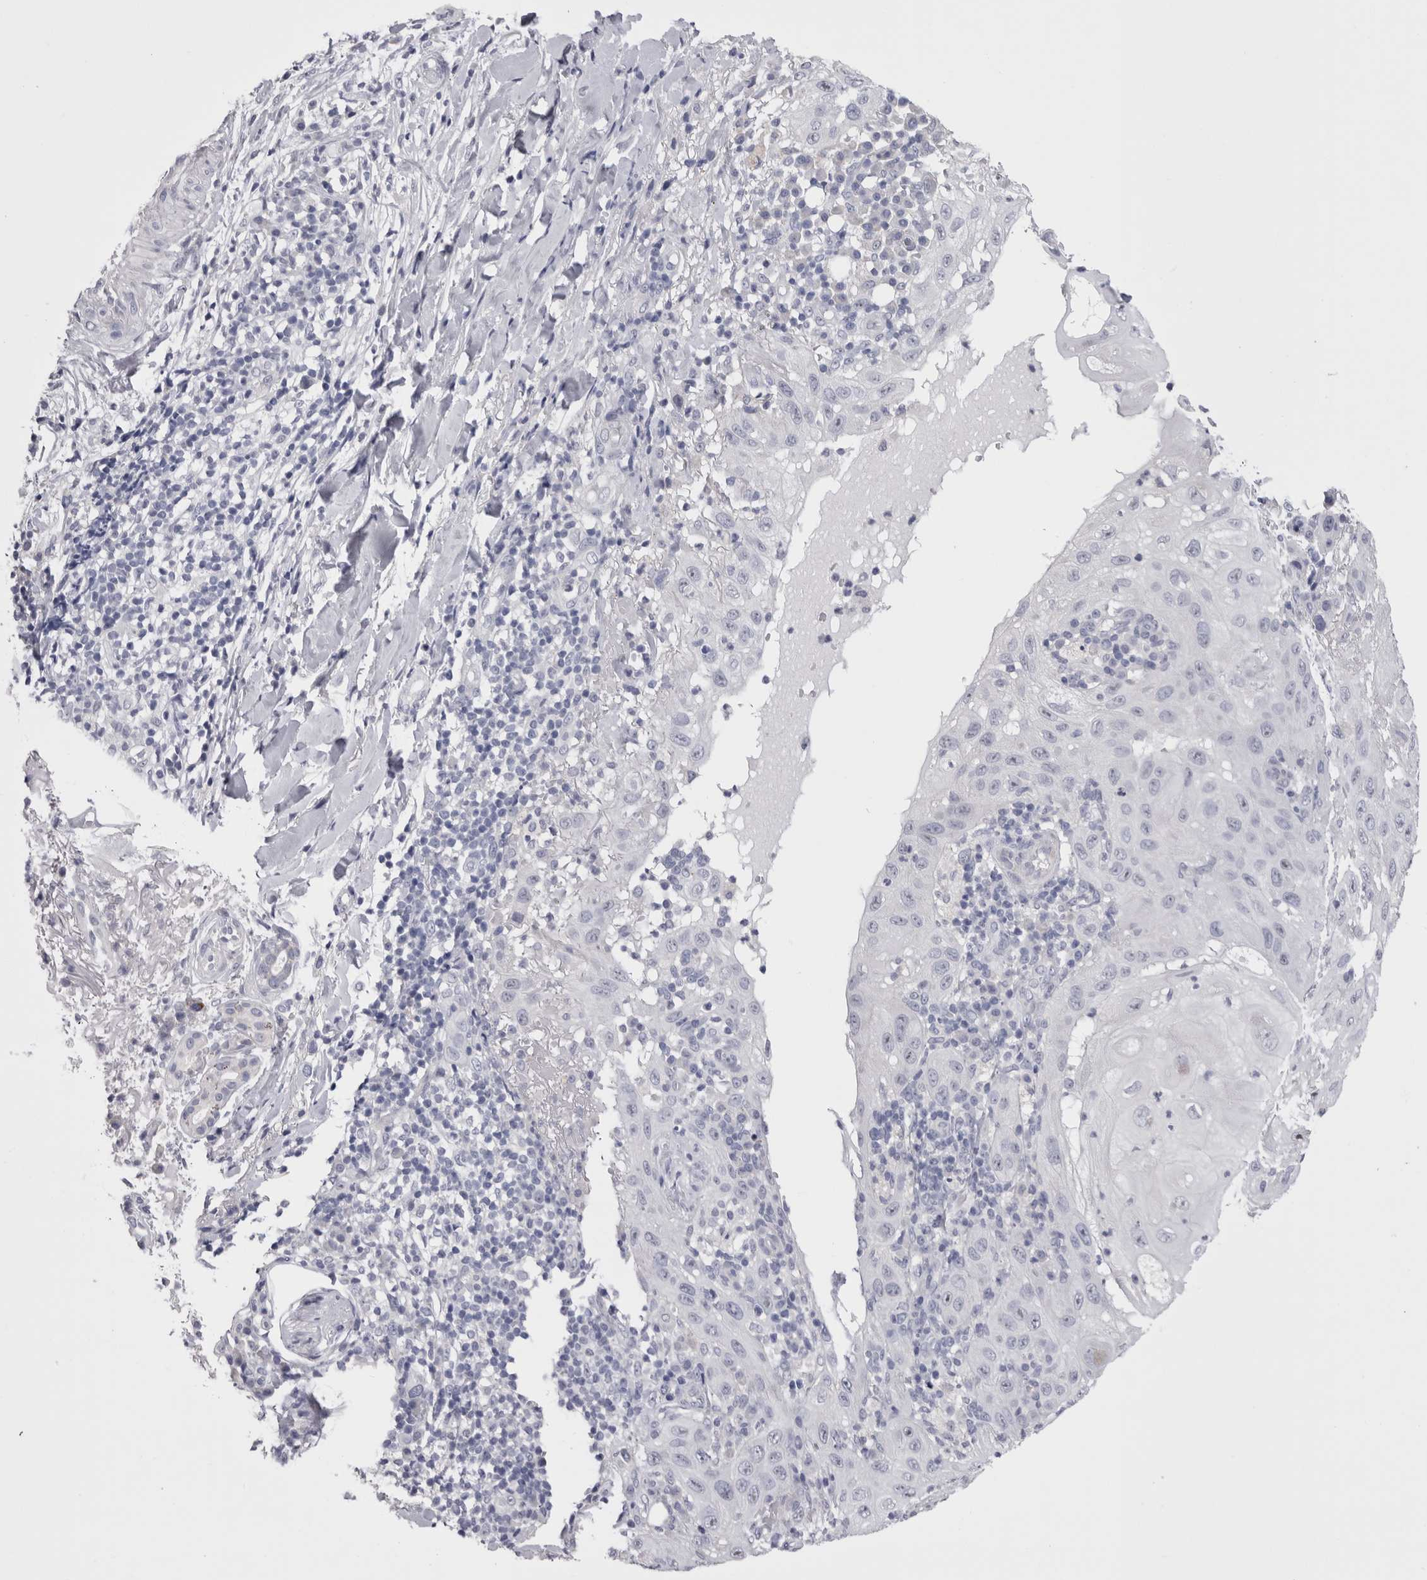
{"staining": {"intensity": "negative", "quantity": "none", "location": "none"}, "tissue": "skin cancer", "cell_type": "Tumor cells", "image_type": "cancer", "snomed": [{"axis": "morphology", "description": "Normal tissue, NOS"}, {"axis": "morphology", "description": "Squamous cell carcinoma, NOS"}, {"axis": "topography", "description": "Skin"}], "caption": "Skin cancer (squamous cell carcinoma) stained for a protein using immunohistochemistry (IHC) displays no staining tumor cells.", "gene": "PWP2", "patient": {"sex": "female", "age": 96}}